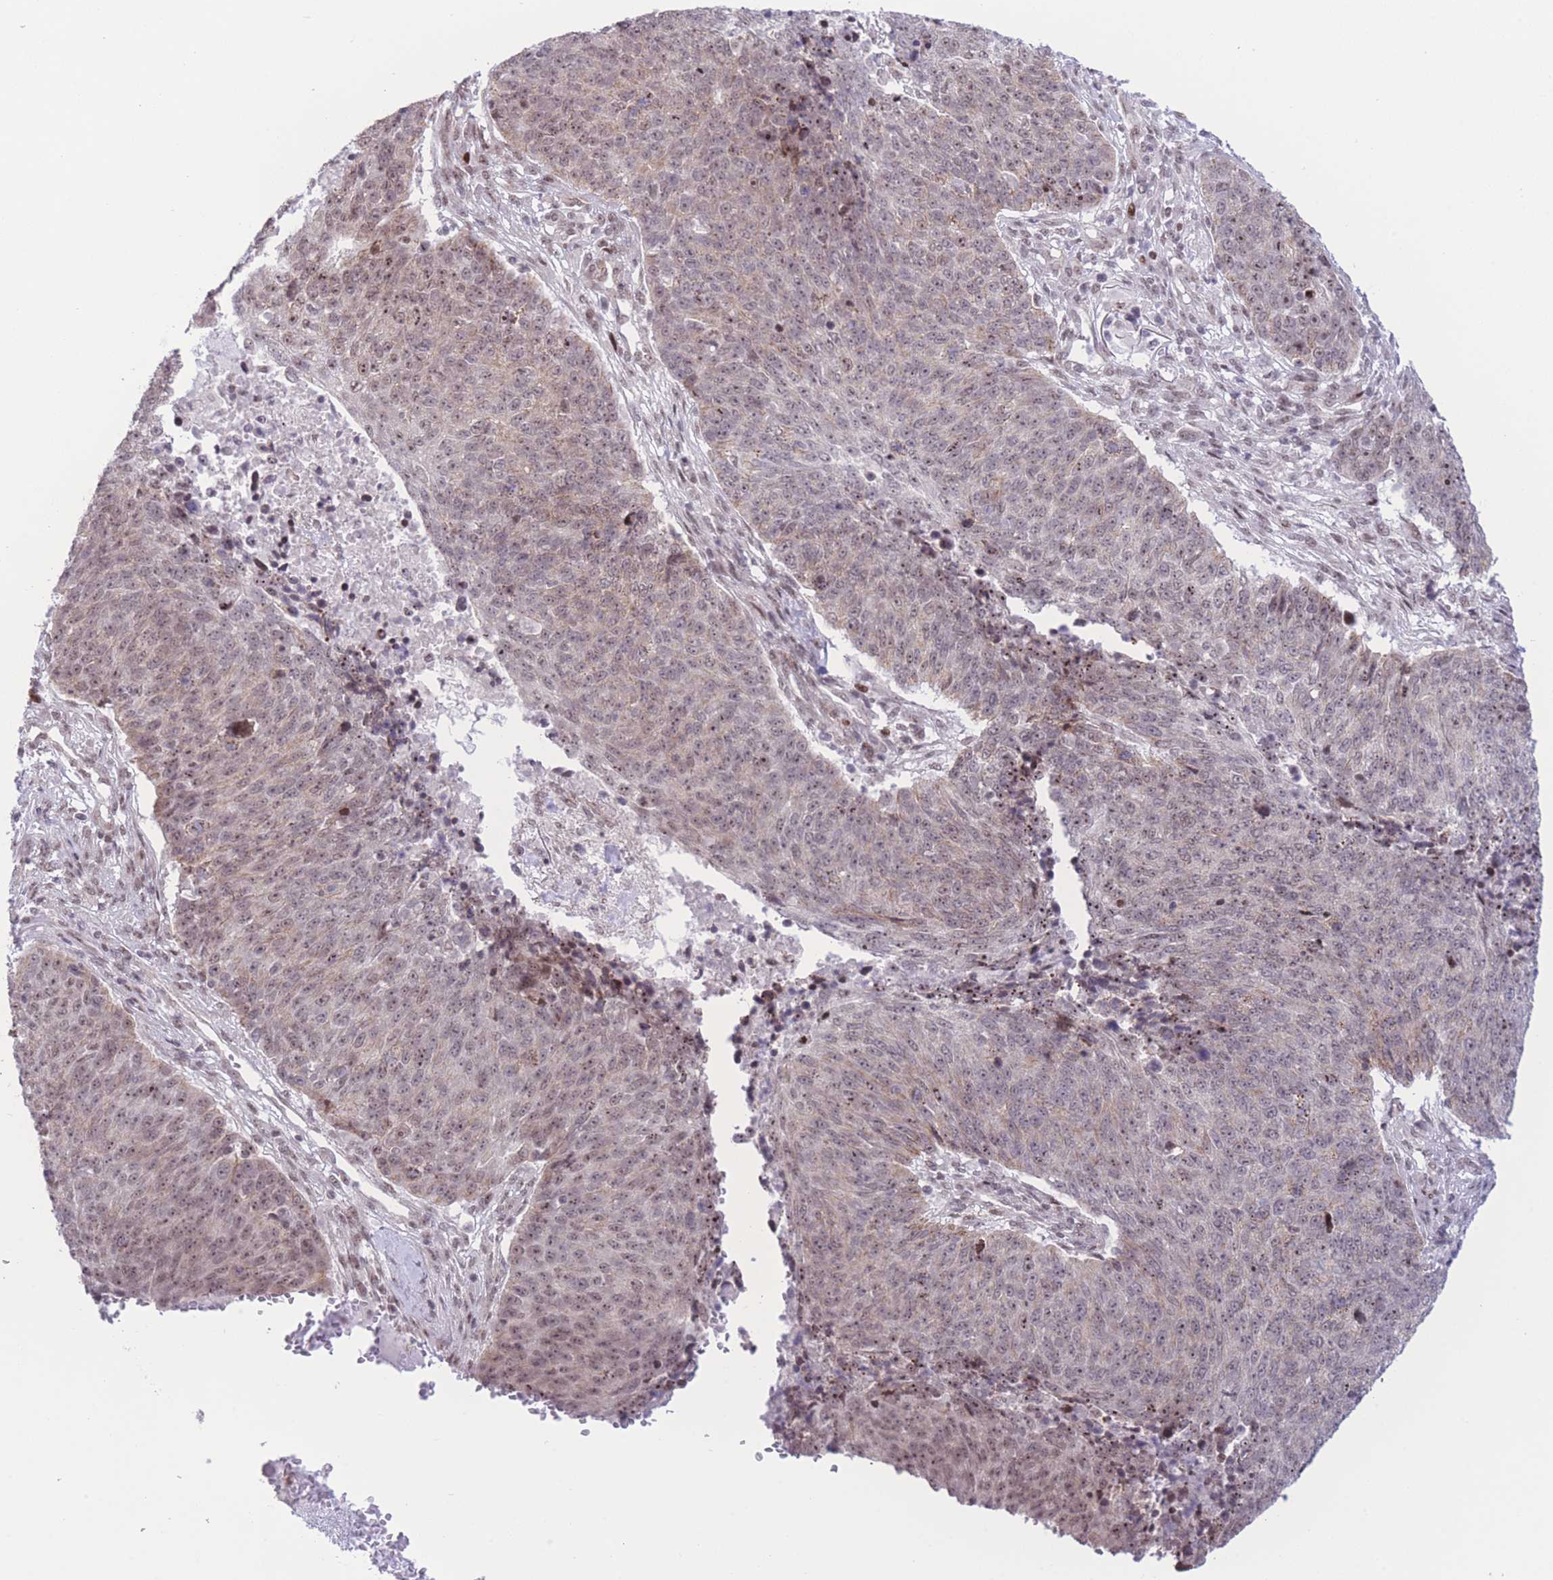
{"staining": {"intensity": "weak", "quantity": ">75%", "location": "nuclear"}, "tissue": "lung cancer", "cell_type": "Tumor cells", "image_type": "cancer", "snomed": [{"axis": "morphology", "description": "Normal tissue, NOS"}, {"axis": "morphology", "description": "Squamous cell carcinoma, NOS"}, {"axis": "topography", "description": "Lymph node"}, {"axis": "topography", "description": "Lung"}], "caption": "Lung squamous cell carcinoma stained with DAB (3,3'-diaminobenzidine) immunohistochemistry (IHC) demonstrates low levels of weak nuclear expression in approximately >75% of tumor cells.", "gene": "PCIF1", "patient": {"sex": "male", "age": 66}}